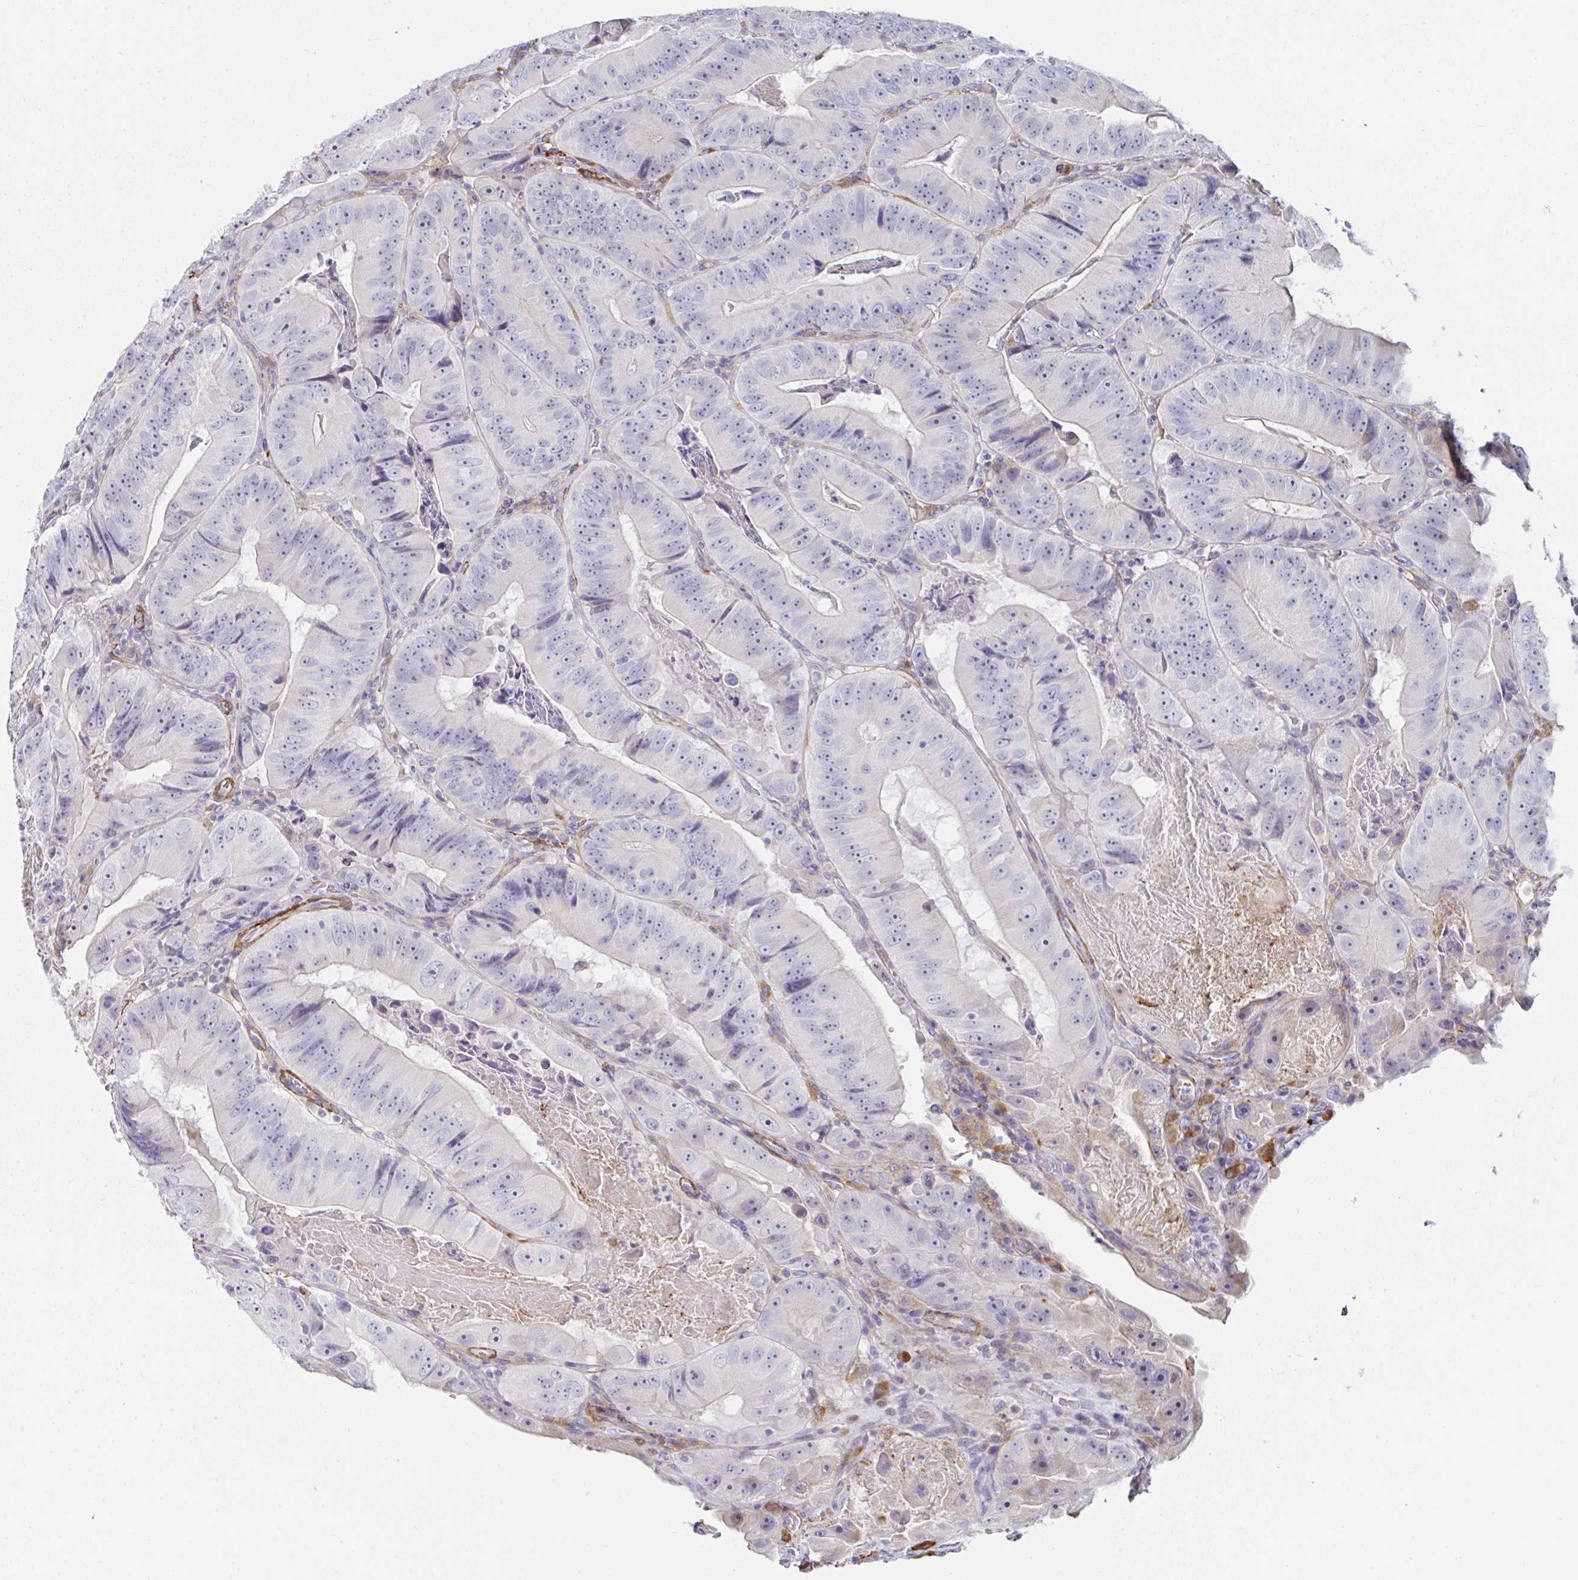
{"staining": {"intensity": "negative", "quantity": "none", "location": "none"}, "tissue": "colorectal cancer", "cell_type": "Tumor cells", "image_type": "cancer", "snomed": [{"axis": "morphology", "description": "Adenocarcinoma, NOS"}, {"axis": "topography", "description": "Colon"}], "caption": "Immunohistochemistry (IHC) of colorectal cancer (adenocarcinoma) displays no staining in tumor cells.", "gene": "FBXL13", "patient": {"sex": "female", "age": 86}}